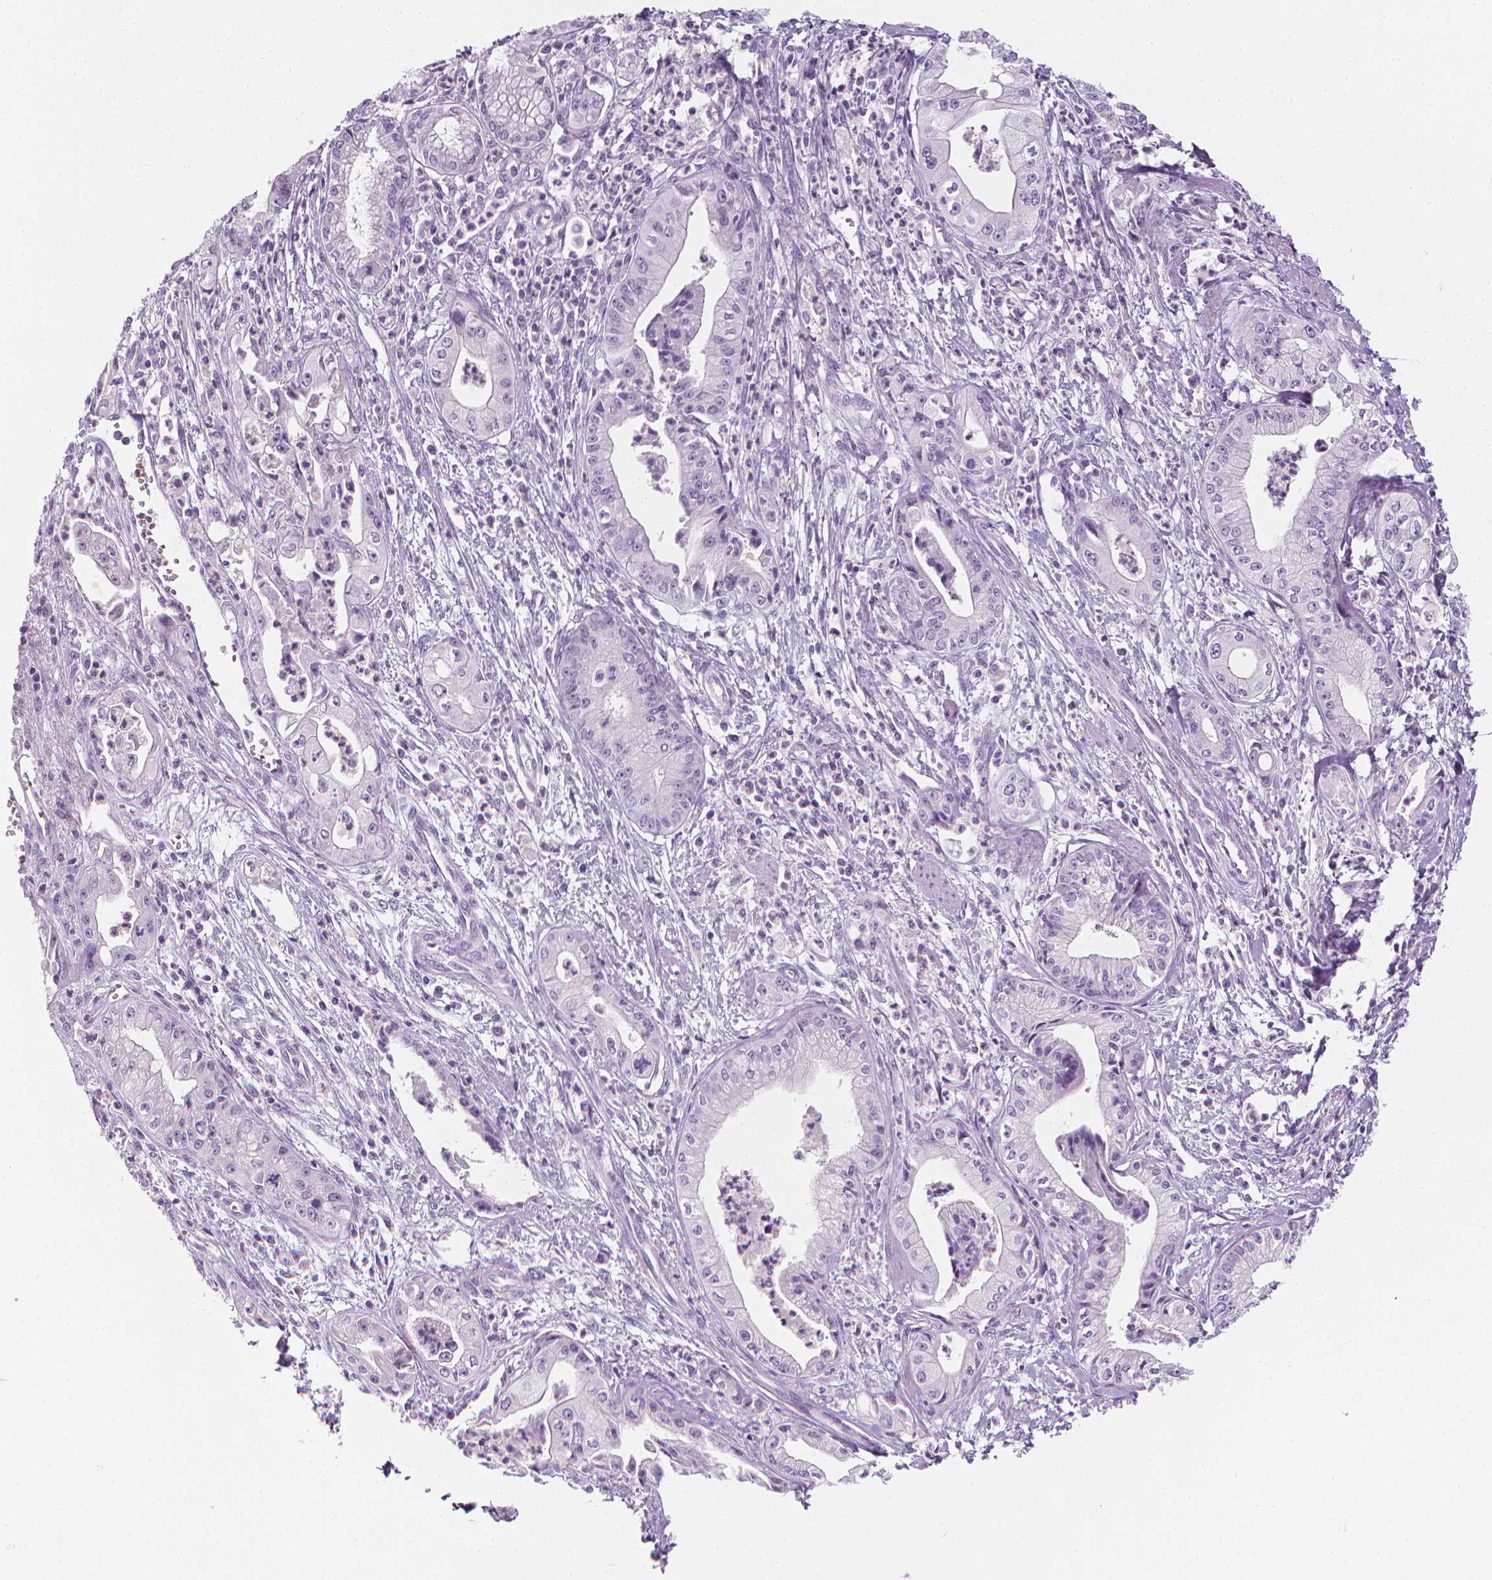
{"staining": {"intensity": "negative", "quantity": "none", "location": "none"}, "tissue": "pancreatic cancer", "cell_type": "Tumor cells", "image_type": "cancer", "snomed": [{"axis": "morphology", "description": "Adenocarcinoma, NOS"}, {"axis": "topography", "description": "Pancreas"}], "caption": "Human pancreatic cancer stained for a protein using IHC demonstrates no positivity in tumor cells.", "gene": "DCAF8L1", "patient": {"sex": "female", "age": 65}}